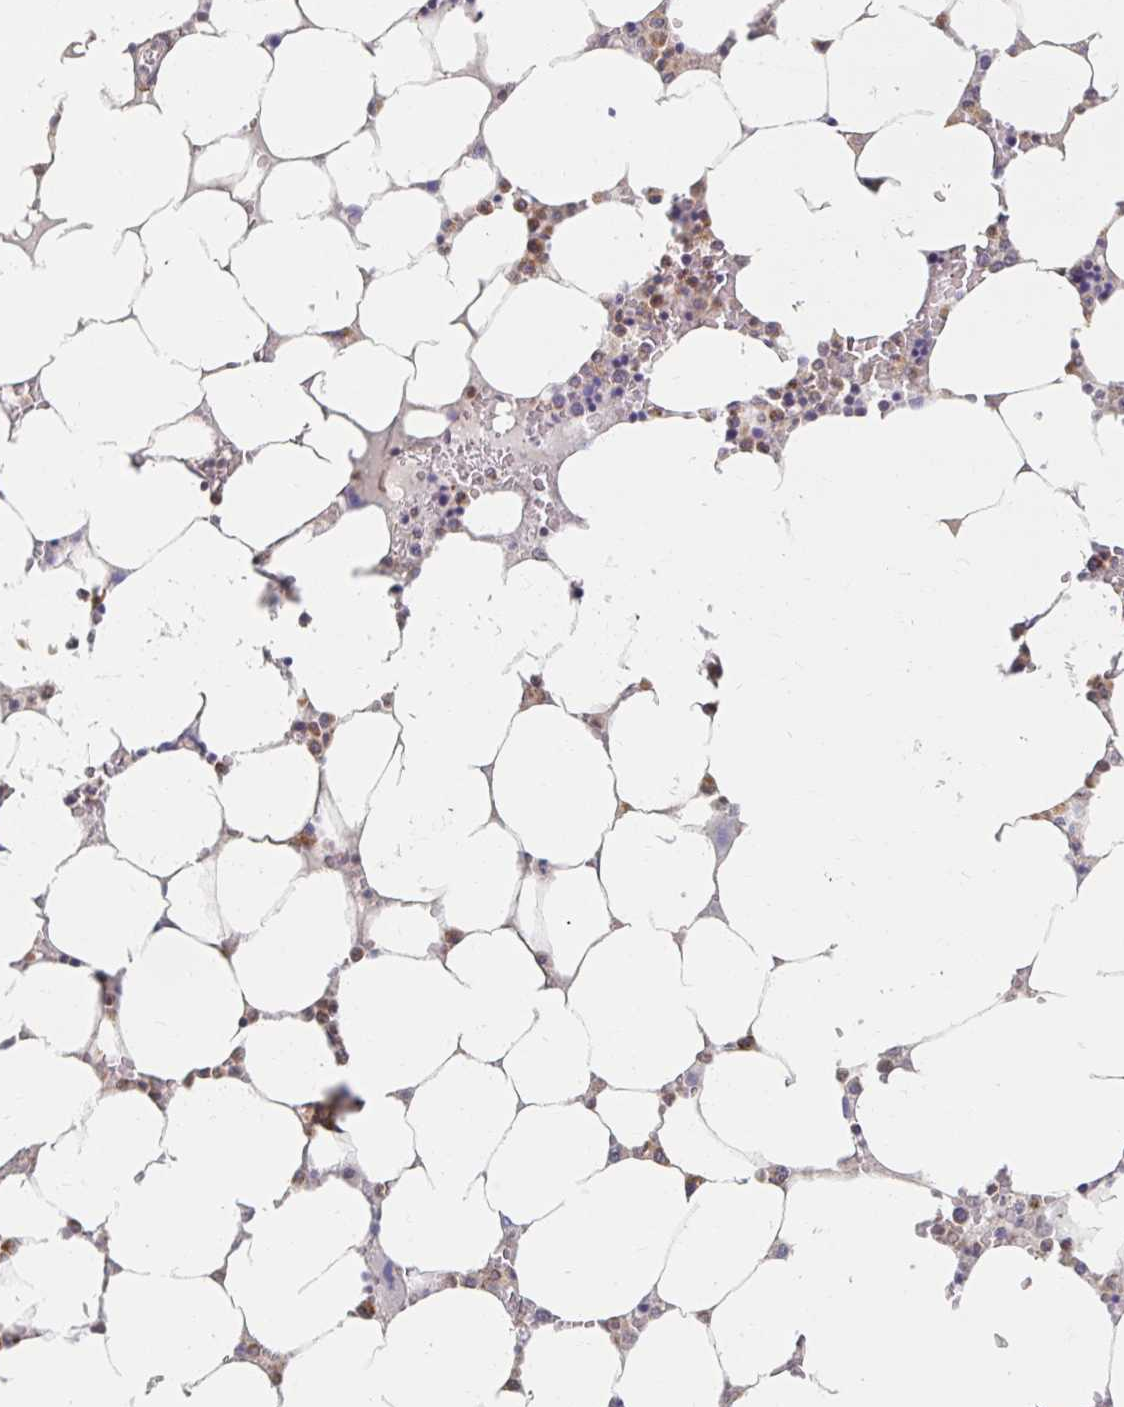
{"staining": {"intensity": "moderate", "quantity": "25%-75%", "location": "cytoplasmic/membranous"}, "tissue": "bone marrow", "cell_type": "Hematopoietic cells", "image_type": "normal", "snomed": [{"axis": "morphology", "description": "Normal tissue, NOS"}, {"axis": "topography", "description": "Bone marrow"}], "caption": "This is a micrograph of immunohistochemistry (IHC) staining of unremarkable bone marrow, which shows moderate expression in the cytoplasmic/membranous of hematopoietic cells.", "gene": "MAVS", "patient": {"sex": "male", "age": 64}}